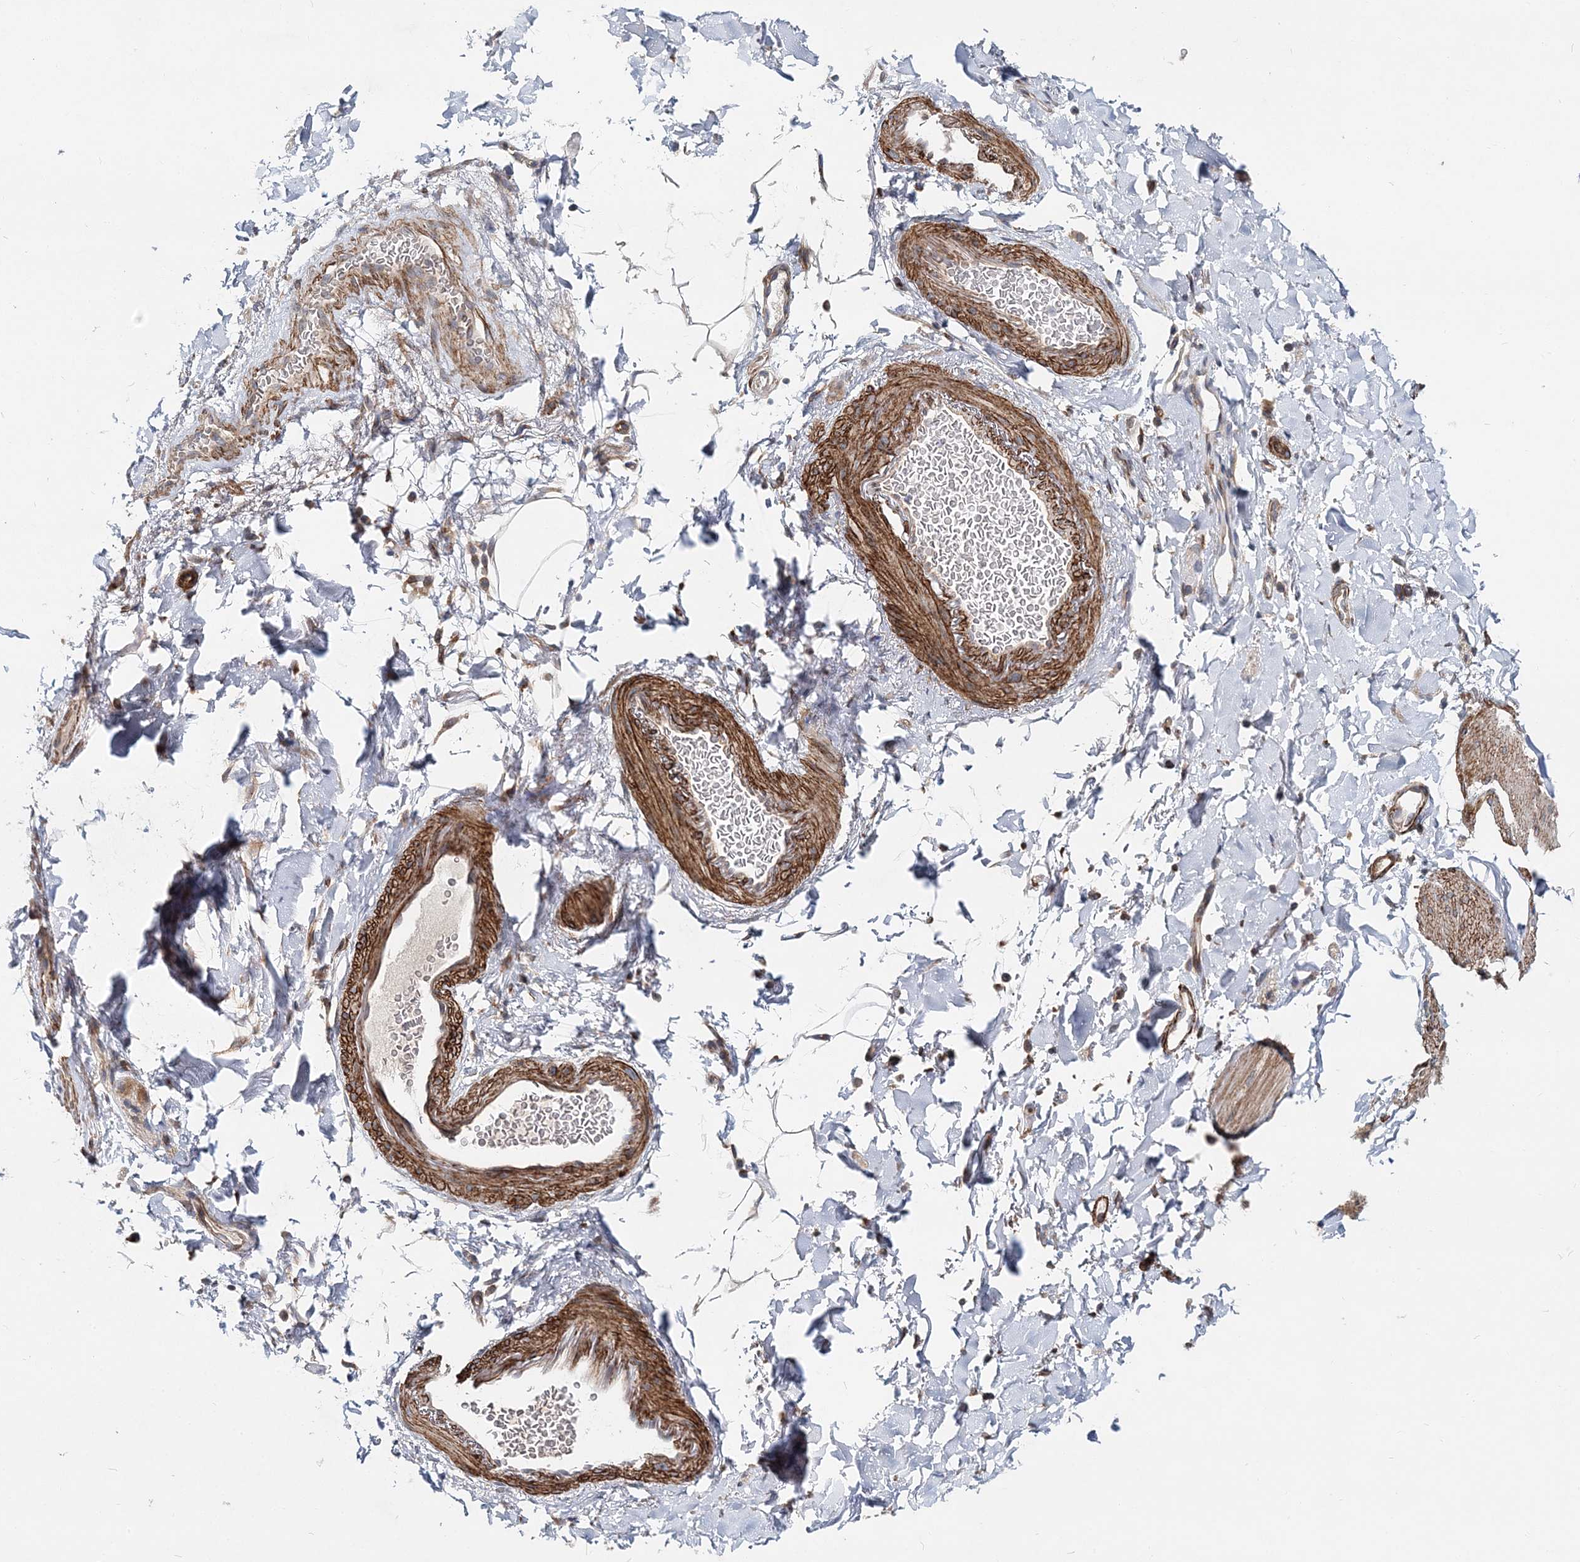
{"staining": {"intensity": "moderate", "quantity": "25%-75%", "location": "cytoplasmic/membranous"}, "tissue": "smooth muscle", "cell_type": "Smooth muscle cells", "image_type": "normal", "snomed": [{"axis": "morphology", "description": "Normal tissue, NOS"}, {"axis": "topography", "description": "Smooth muscle"}, {"axis": "topography", "description": "Small intestine"}], "caption": "Moderate cytoplasmic/membranous positivity is seen in about 25%-75% of smooth muscle cells in benign smooth muscle. (Stains: DAB in brown, nuclei in blue, Microscopy: brightfield microscopy at high magnification).", "gene": "NBAS", "patient": {"sex": "female", "age": 84}}